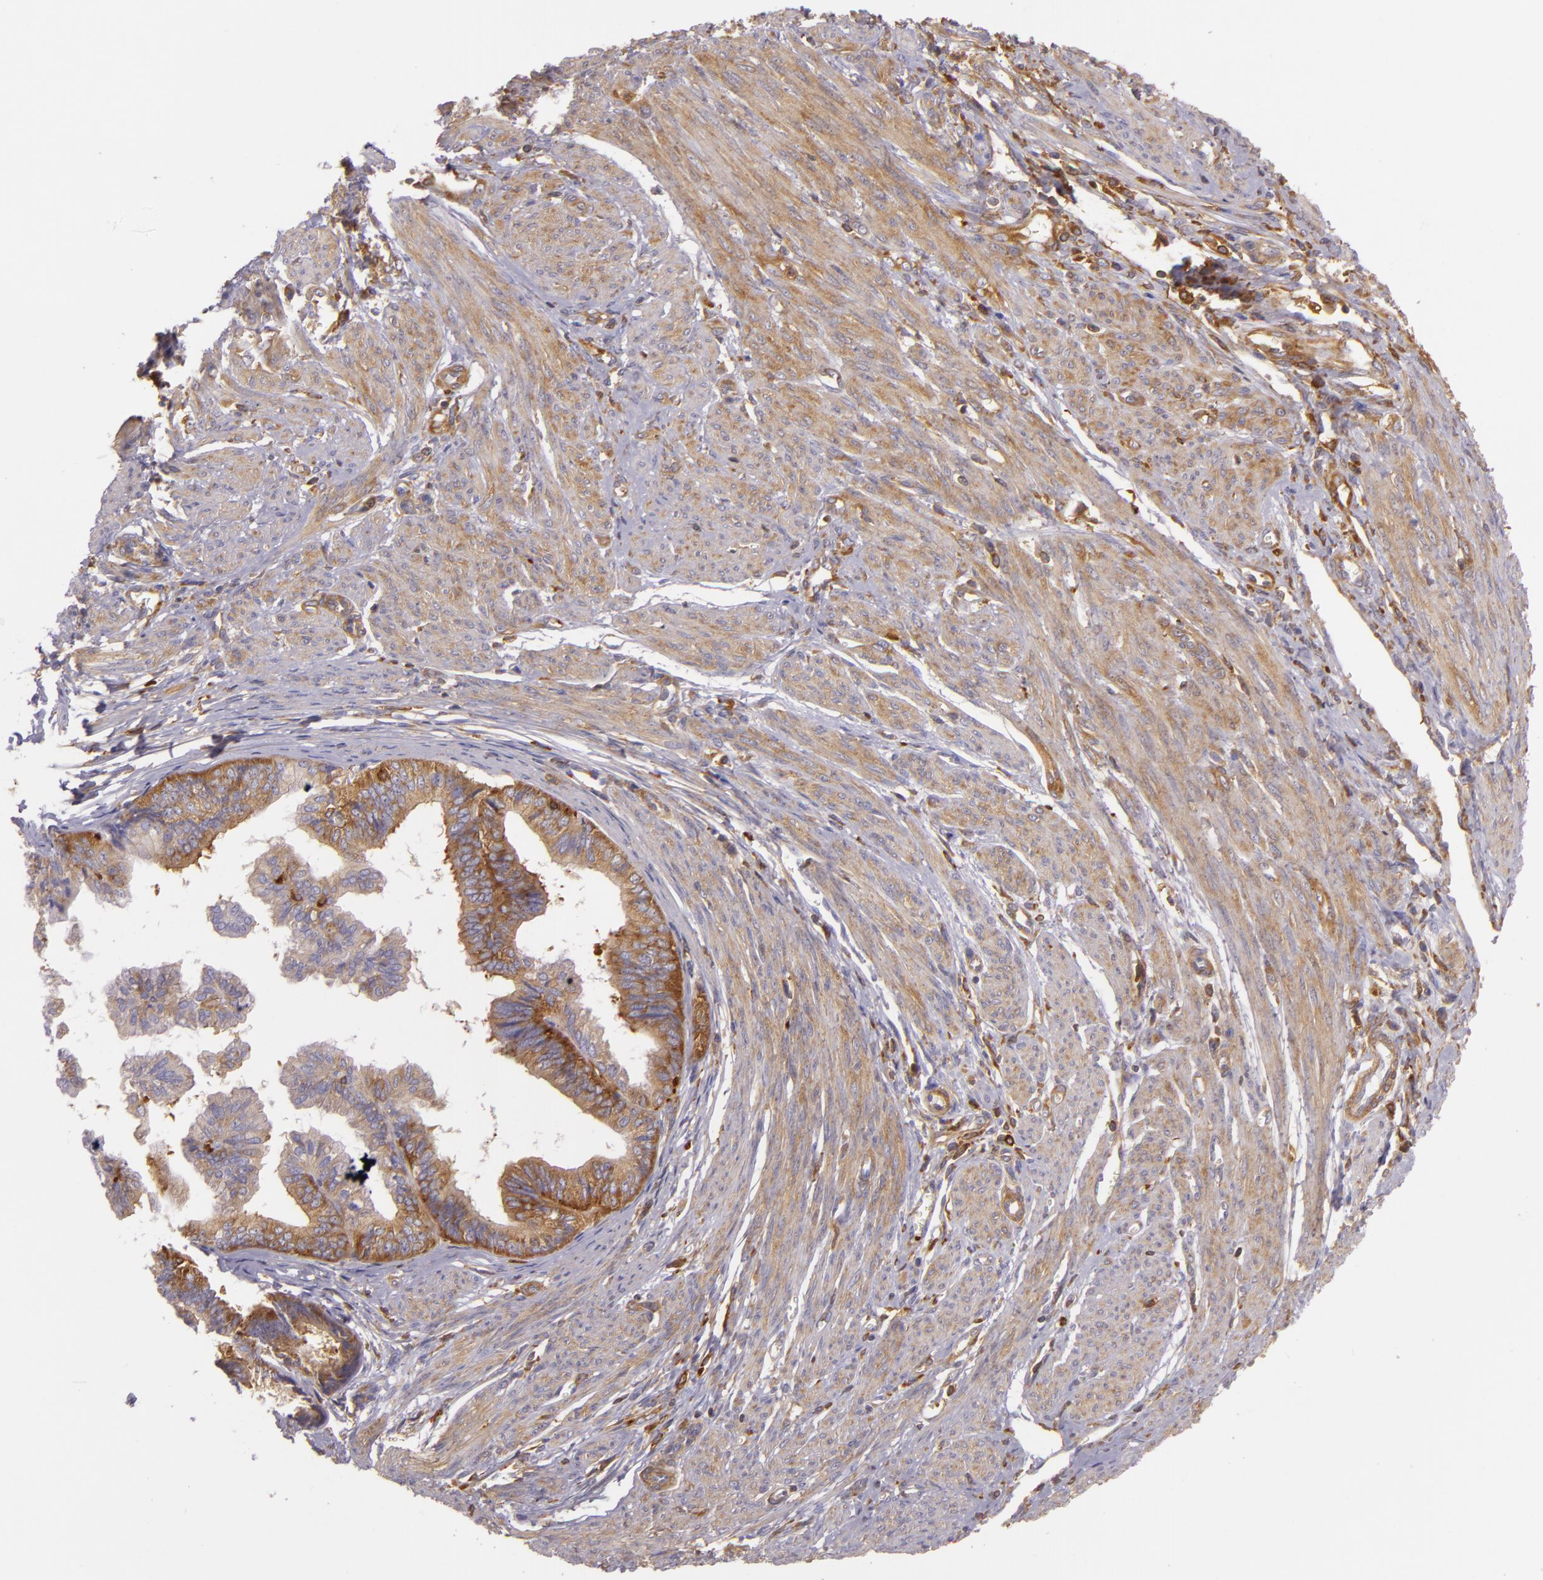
{"staining": {"intensity": "weak", "quantity": ">75%", "location": "cytoplasmic/membranous"}, "tissue": "endometrial cancer", "cell_type": "Tumor cells", "image_type": "cancer", "snomed": [{"axis": "morphology", "description": "Adenocarcinoma, NOS"}, {"axis": "topography", "description": "Endometrium"}], "caption": "This micrograph demonstrates immunohistochemistry (IHC) staining of endometrial cancer, with low weak cytoplasmic/membranous positivity in about >75% of tumor cells.", "gene": "TLN1", "patient": {"sex": "female", "age": 75}}